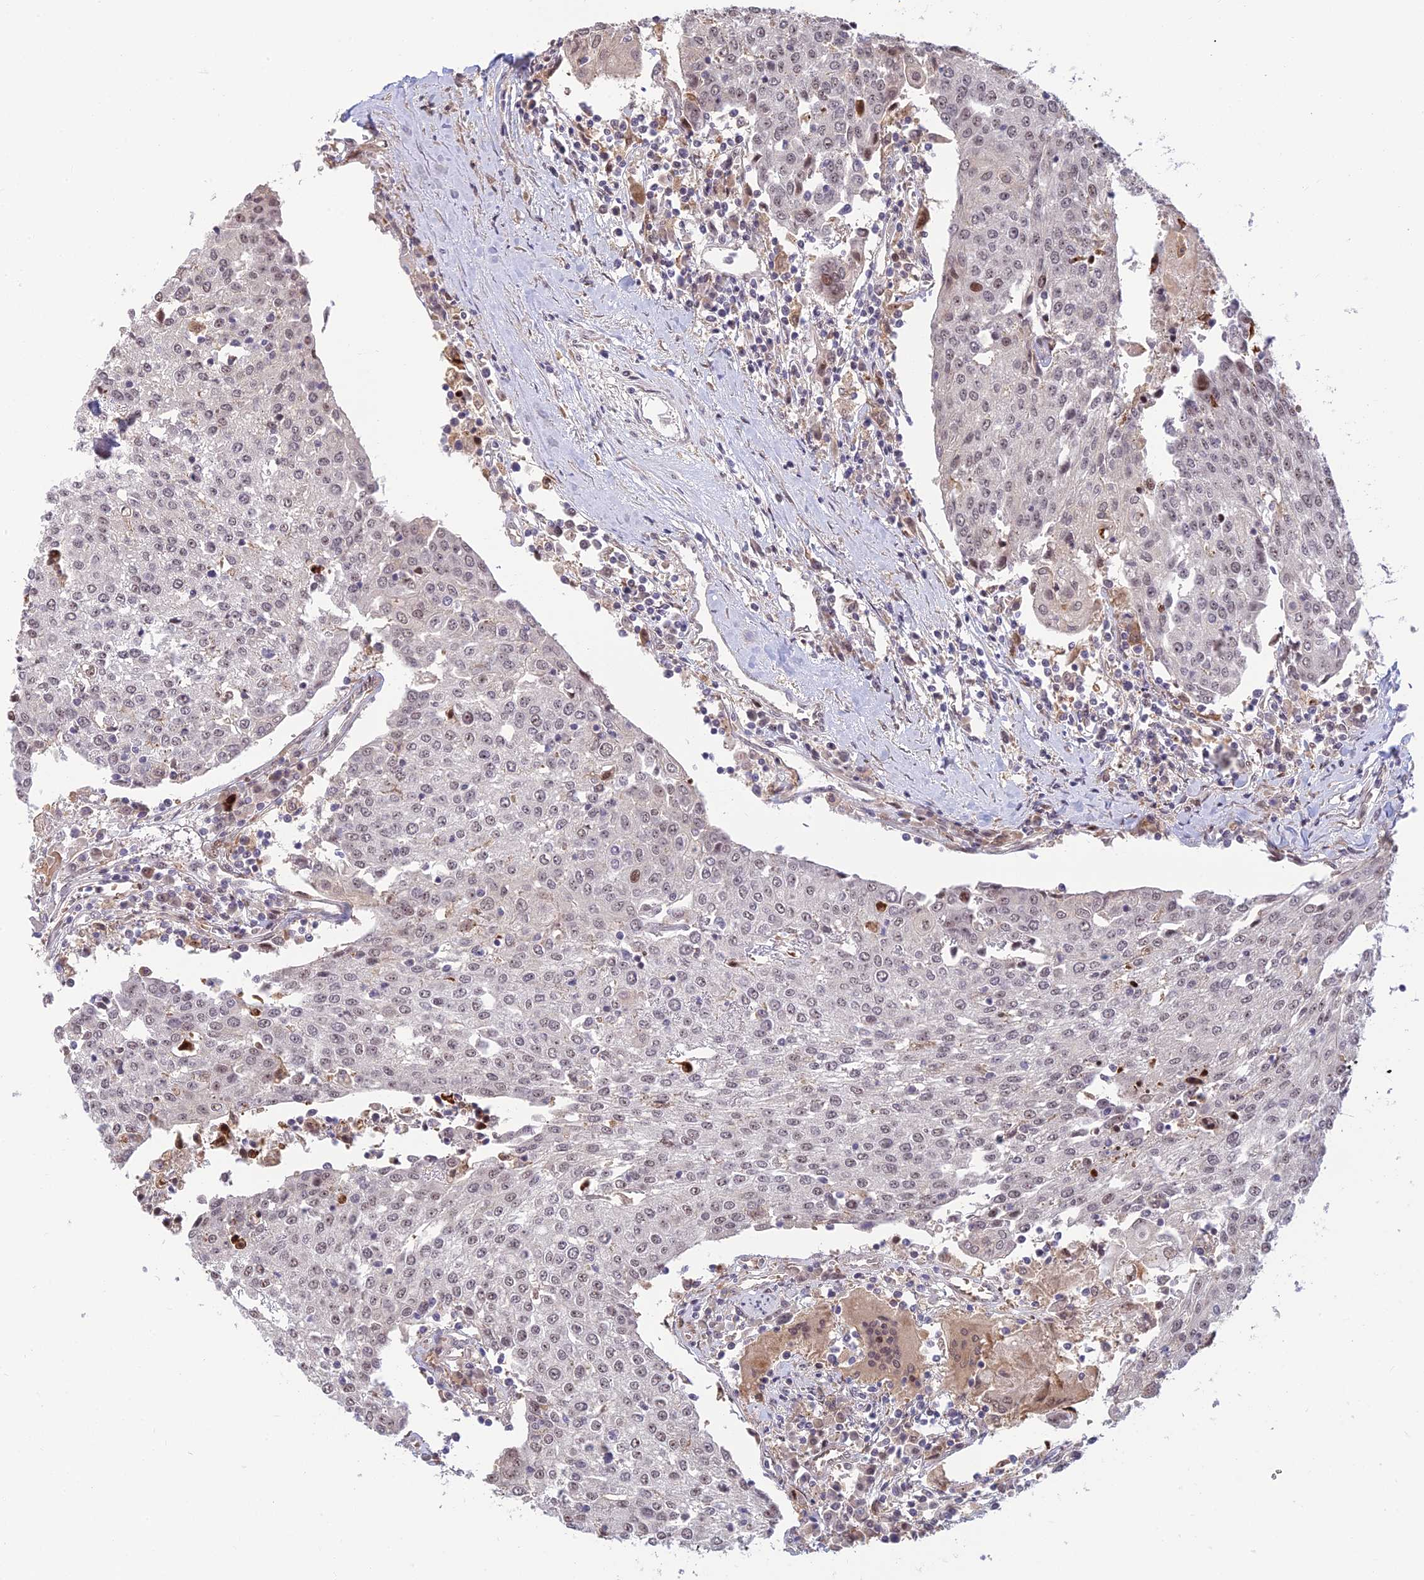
{"staining": {"intensity": "moderate", "quantity": "<25%", "location": "nuclear"}, "tissue": "urothelial cancer", "cell_type": "Tumor cells", "image_type": "cancer", "snomed": [{"axis": "morphology", "description": "Urothelial carcinoma, High grade"}, {"axis": "topography", "description": "Urinary bladder"}], "caption": "The immunohistochemical stain highlights moderate nuclear expression in tumor cells of urothelial carcinoma (high-grade) tissue. (DAB IHC, brown staining for protein, blue staining for nuclei).", "gene": "UFSP2", "patient": {"sex": "female", "age": 85}}